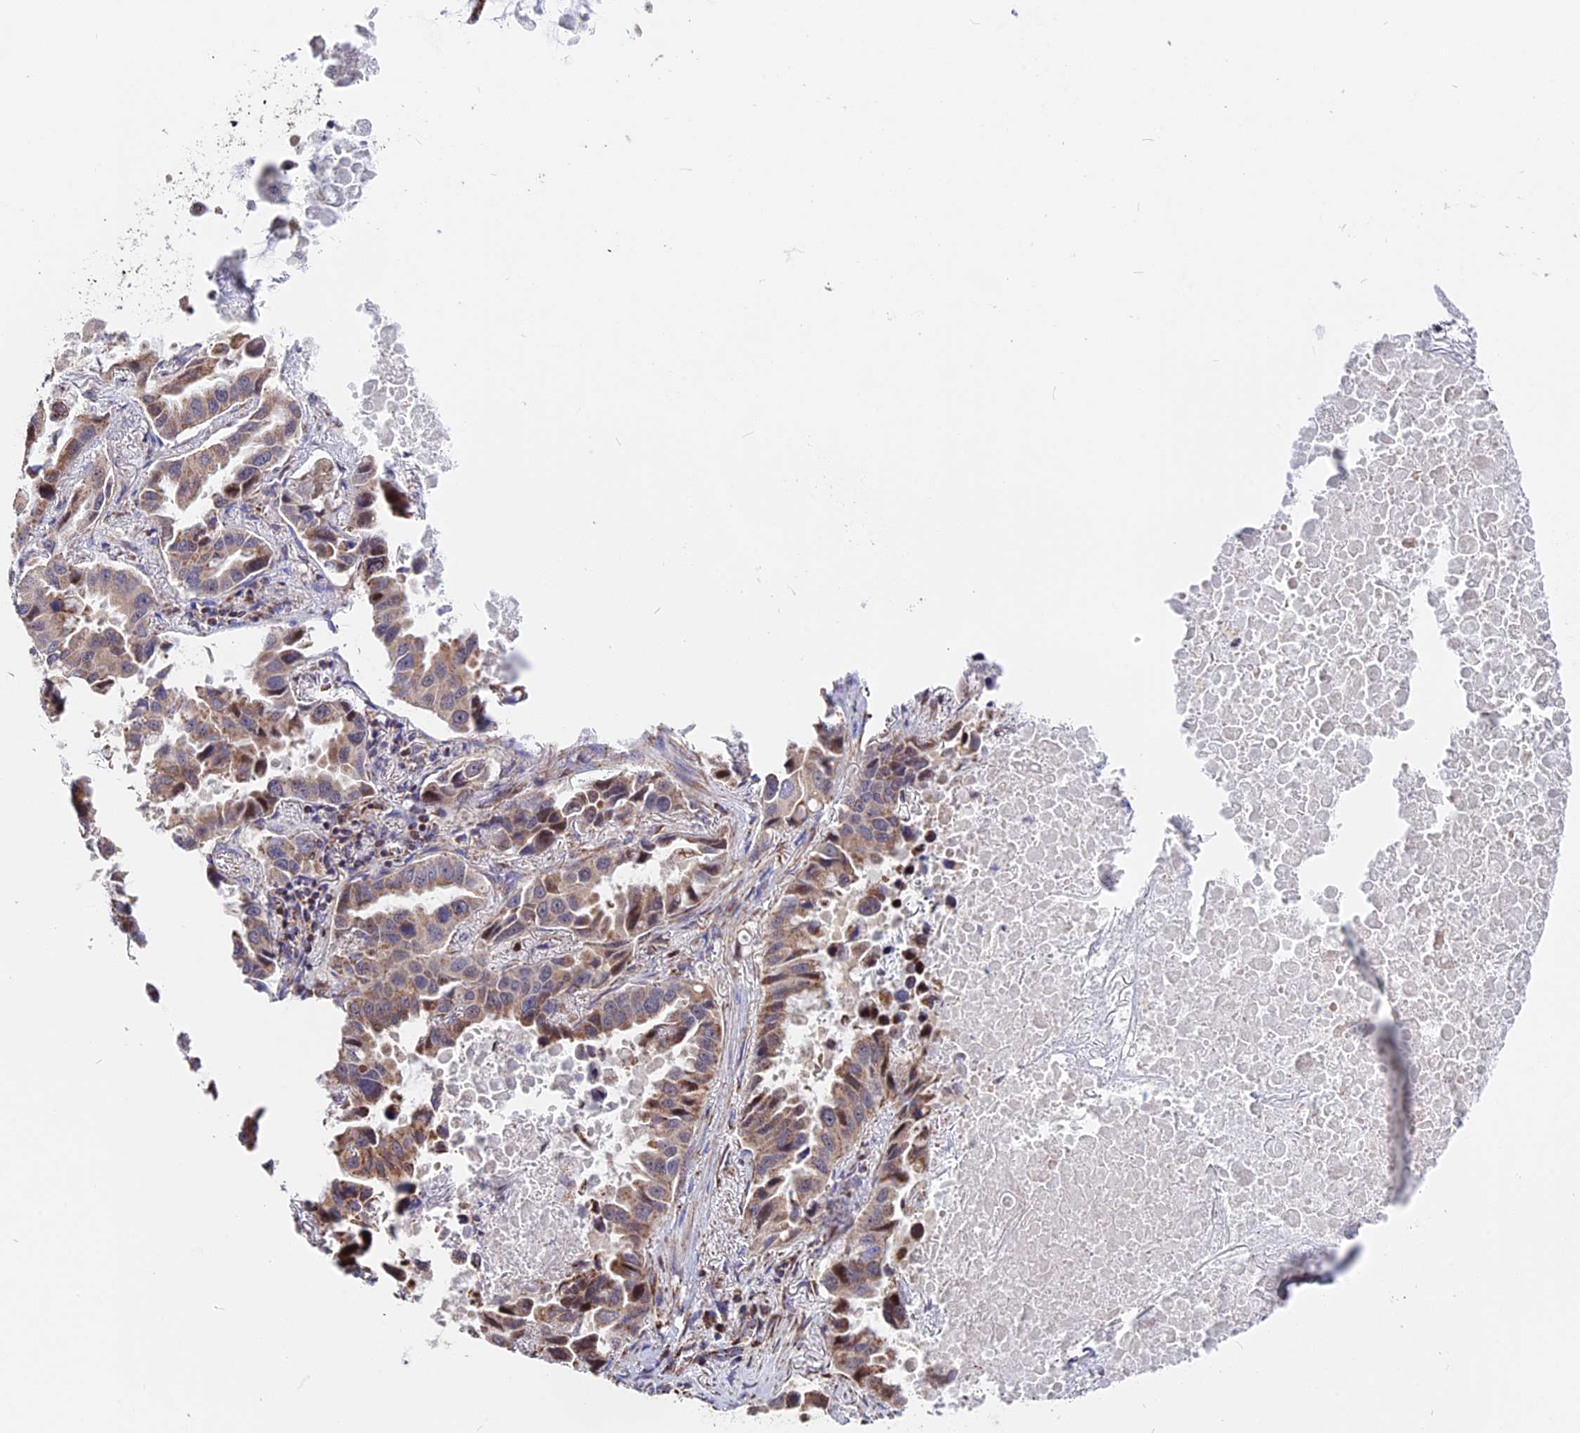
{"staining": {"intensity": "moderate", "quantity": ">75%", "location": "cytoplasmic/membranous"}, "tissue": "lung cancer", "cell_type": "Tumor cells", "image_type": "cancer", "snomed": [{"axis": "morphology", "description": "Adenocarcinoma, NOS"}, {"axis": "topography", "description": "Lung"}], "caption": "Approximately >75% of tumor cells in human lung adenocarcinoma show moderate cytoplasmic/membranous protein staining as visualized by brown immunohistochemical staining.", "gene": "FAM174C", "patient": {"sex": "male", "age": 64}}